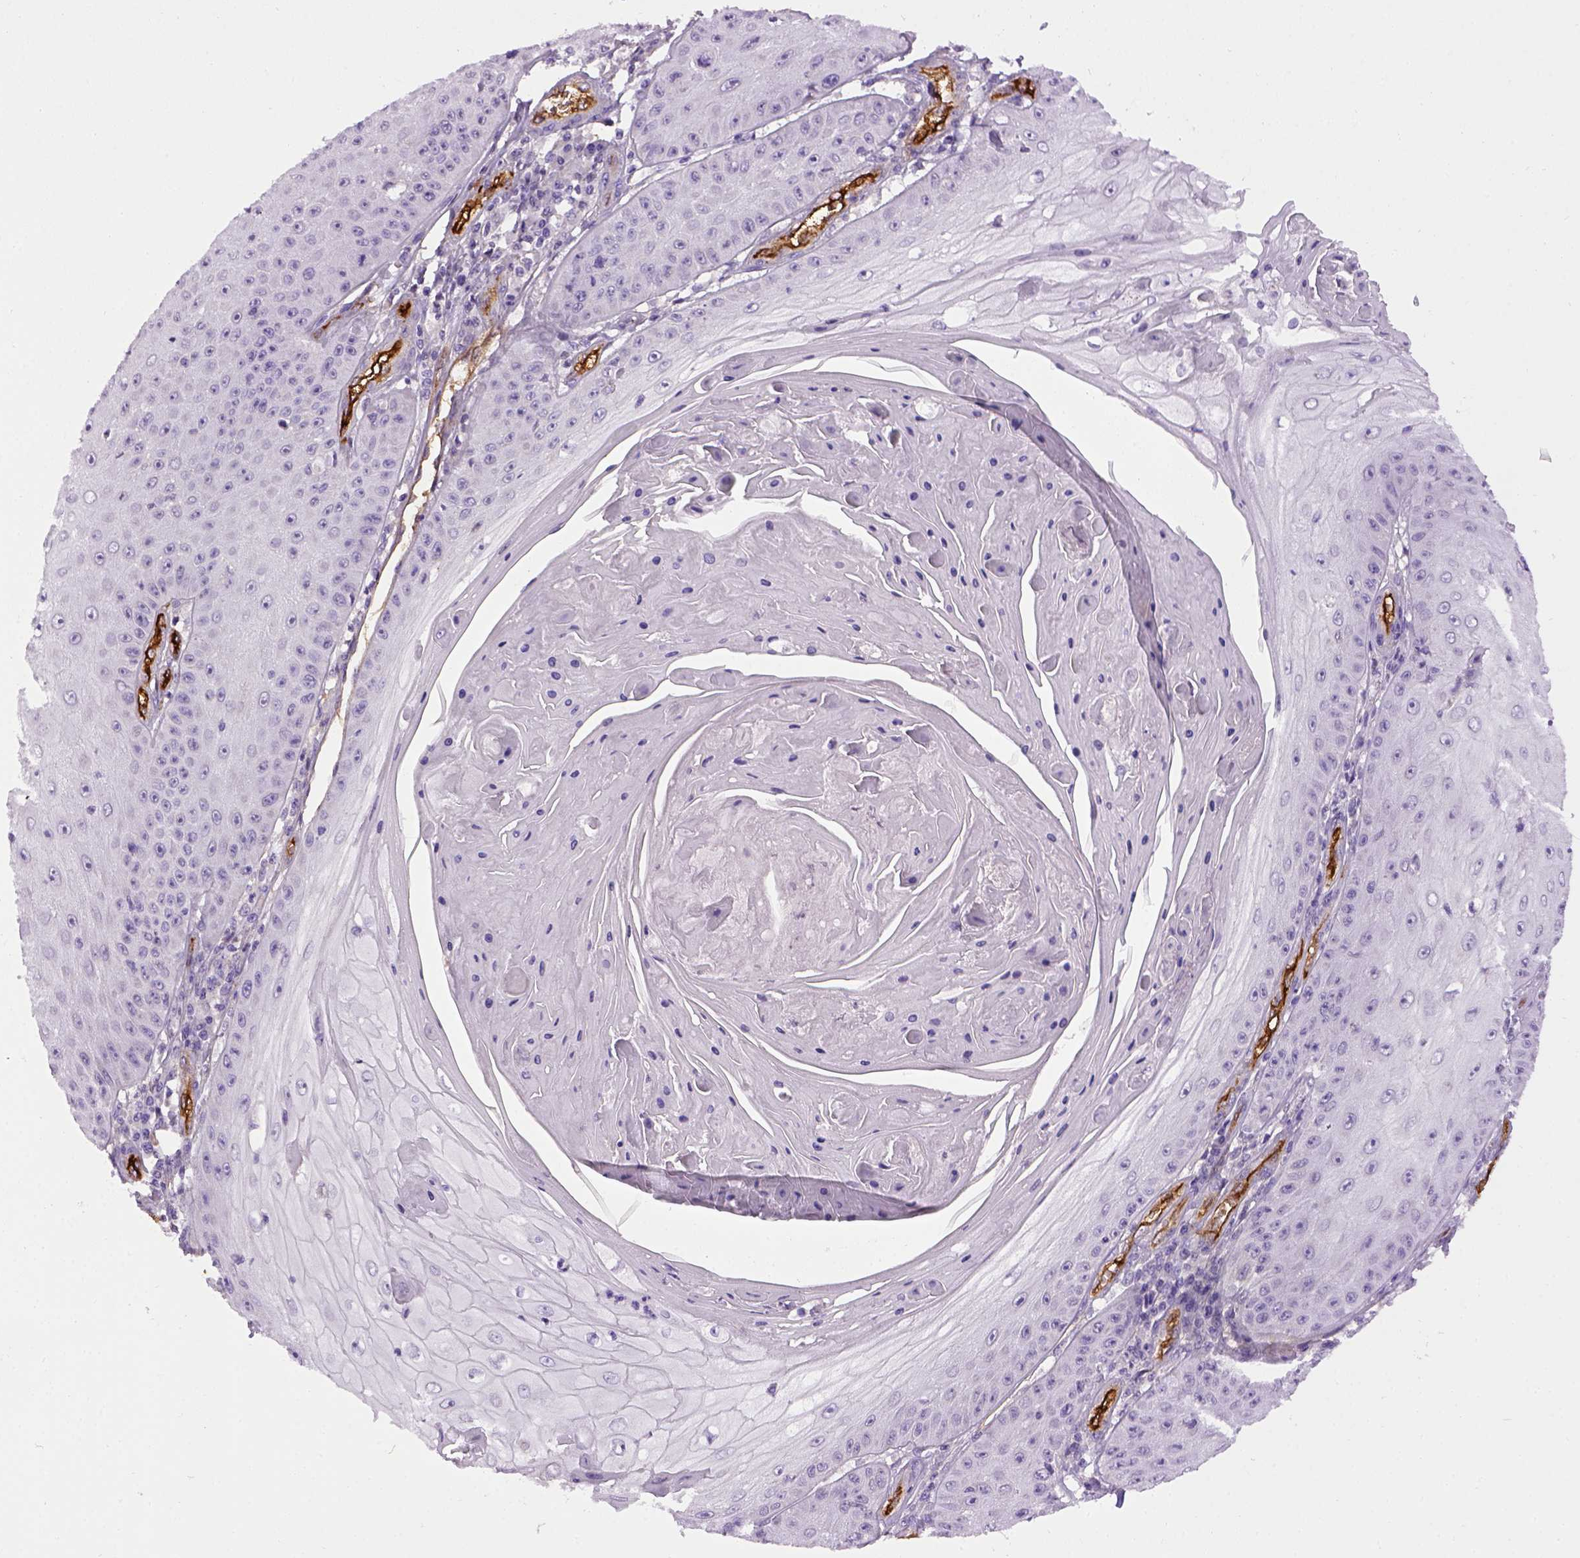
{"staining": {"intensity": "negative", "quantity": "none", "location": "none"}, "tissue": "skin cancer", "cell_type": "Tumor cells", "image_type": "cancer", "snomed": [{"axis": "morphology", "description": "Squamous cell carcinoma, NOS"}, {"axis": "topography", "description": "Skin"}], "caption": "Immunohistochemistry (IHC) image of neoplastic tissue: human squamous cell carcinoma (skin) stained with DAB displays no significant protein staining in tumor cells.", "gene": "ENG", "patient": {"sex": "male", "age": 70}}